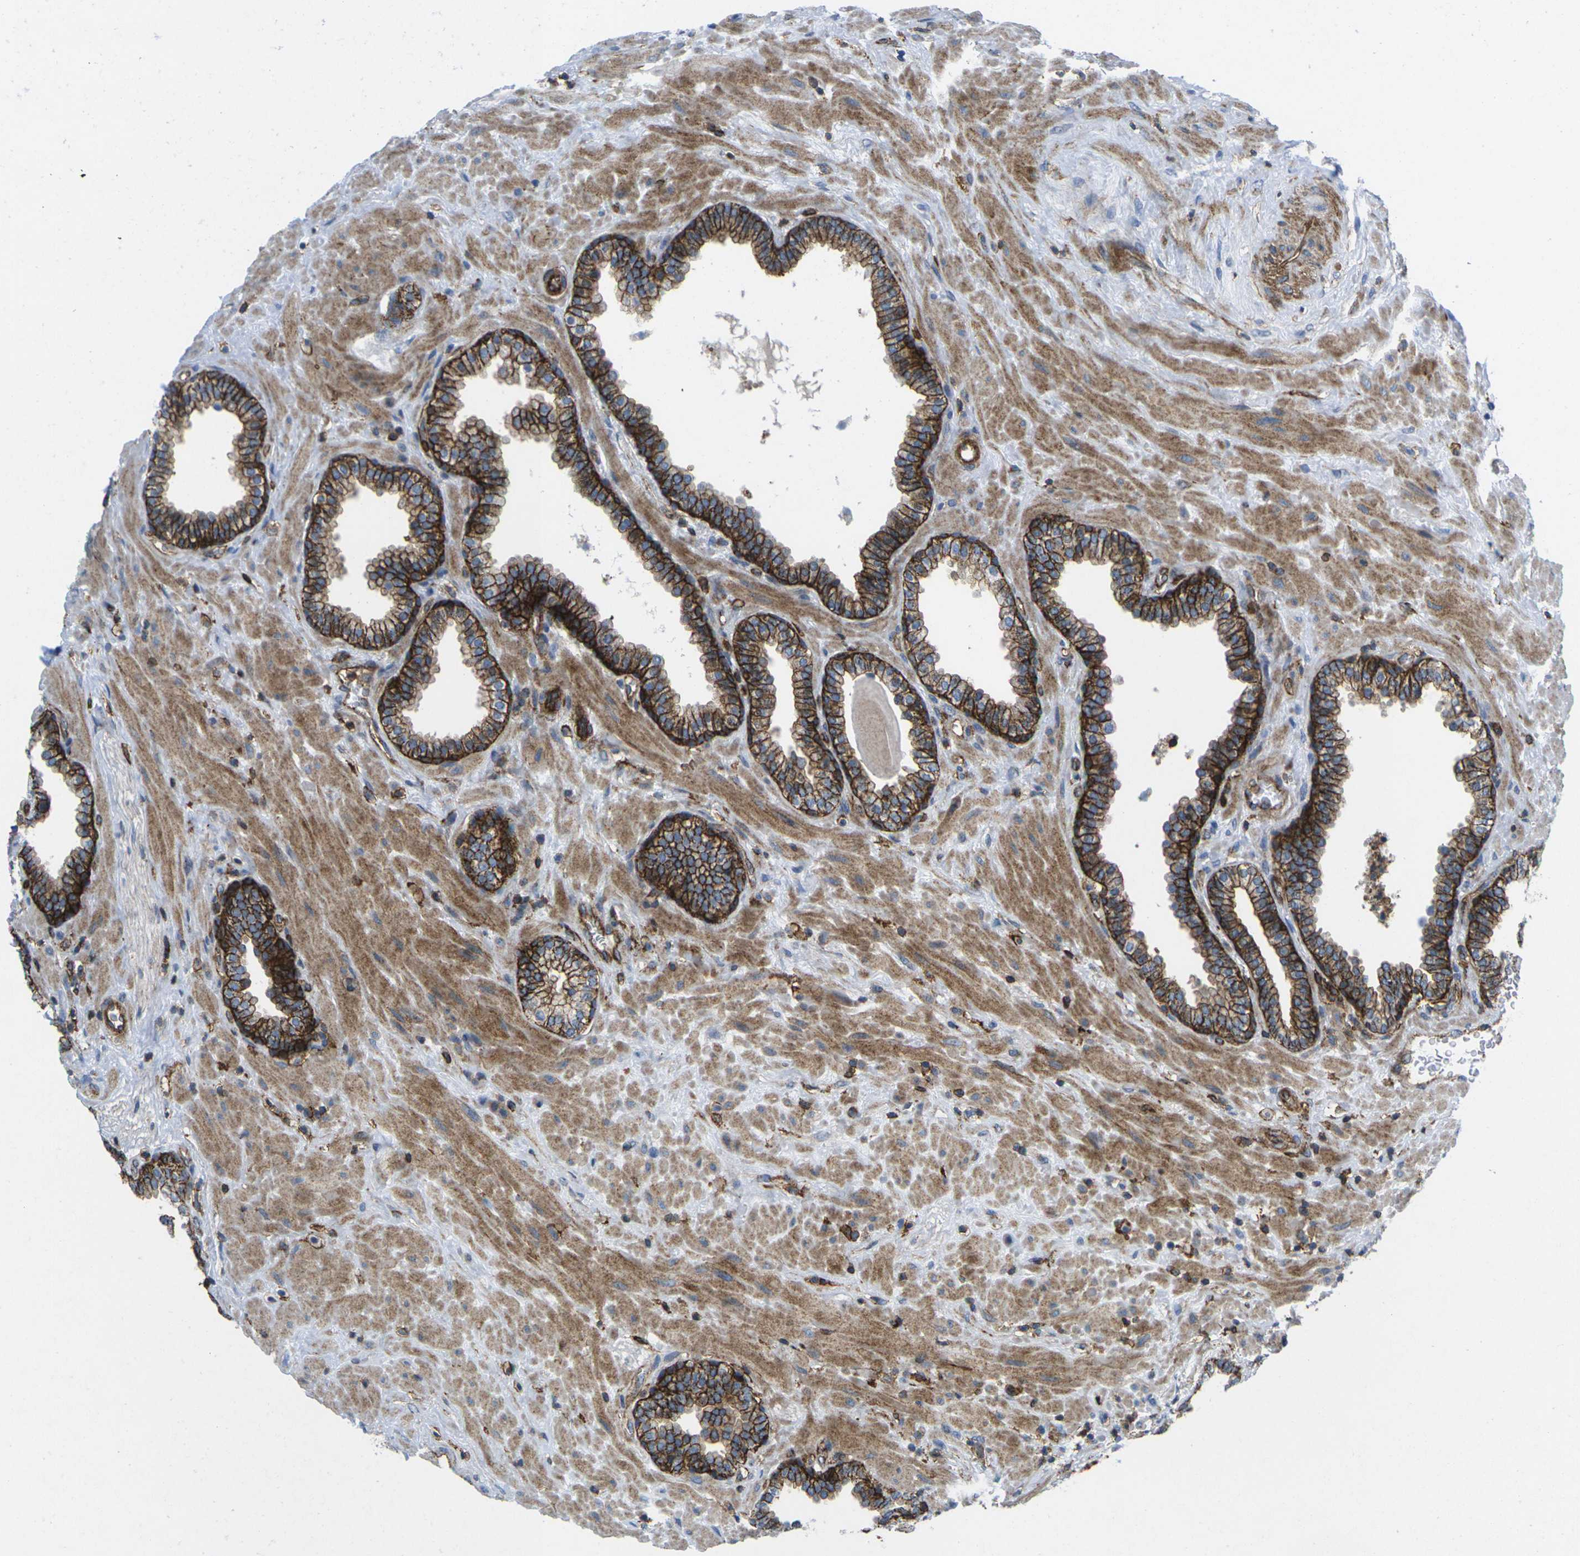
{"staining": {"intensity": "strong", "quantity": ">75%", "location": "cytoplasmic/membranous"}, "tissue": "prostate", "cell_type": "Glandular cells", "image_type": "normal", "snomed": [{"axis": "morphology", "description": "Normal tissue, NOS"}, {"axis": "topography", "description": "Prostate"}], "caption": "Immunohistochemical staining of normal human prostate shows high levels of strong cytoplasmic/membranous positivity in about >75% of glandular cells. (Stains: DAB in brown, nuclei in blue, Microscopy: brightfield microscopy at high magnification).", "gene": "IQGAP1", "patient": {"sex": "male", "age": 51}}